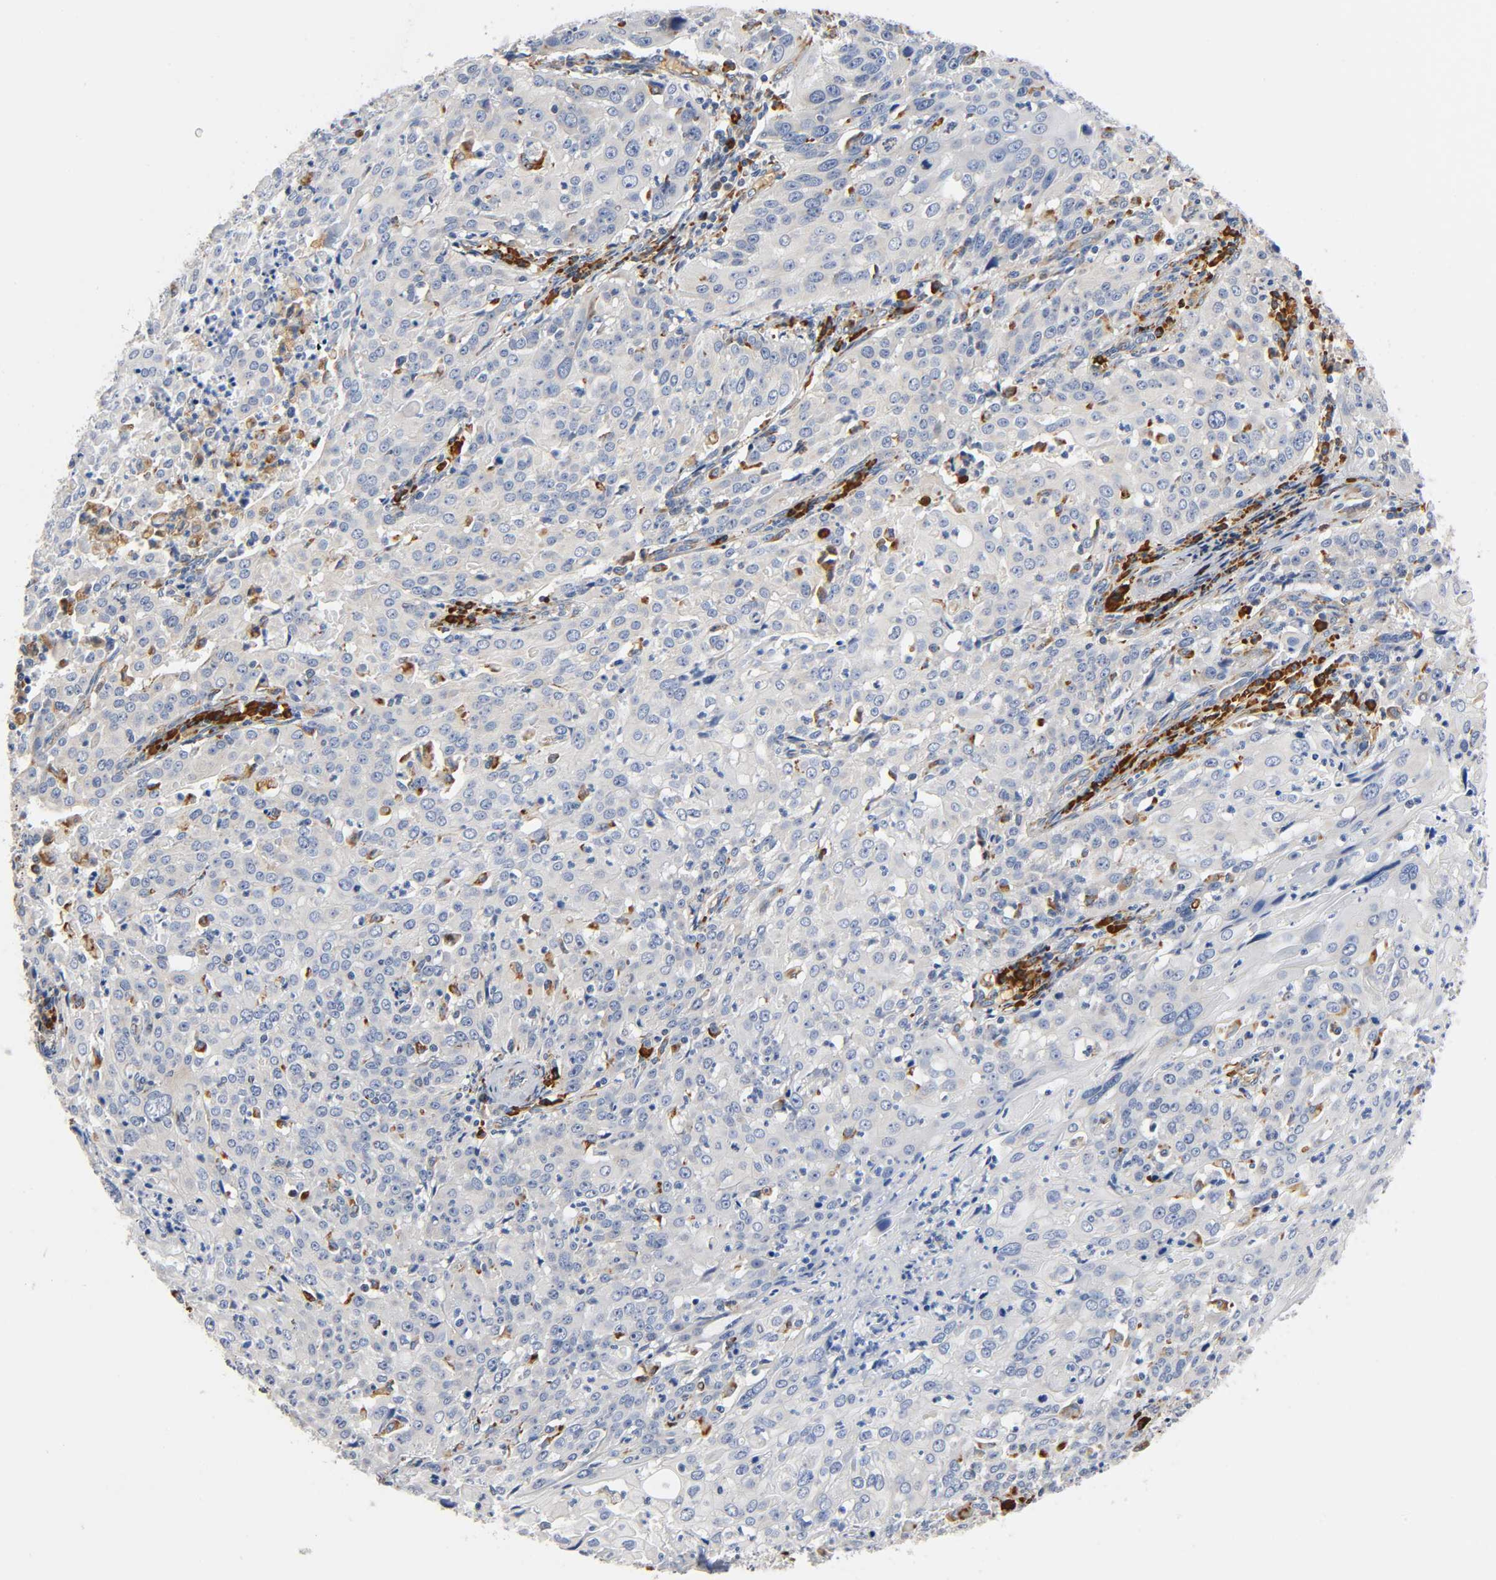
{"staining": {"intensity": "weak", "quantity": "25%-75%", "location": "cytoplasmic/membranous"}, "tissue": "cervical cancer", "cell_type": "Tumor cells", "image_type": "cancer", "snomed": [{"axis": "morphology", "description": "Squamous cell carcinoma, NOS"}, {"axis": "topography", "description": "Cervix"}], "caption": "Protein staining of cervical cancer tissue shows weak cytoplasmic/membranous positivity in about 25%-75% of tumor cells.", "gene": "UCKL1", "patient": {"sex": "female", "age": 39}}